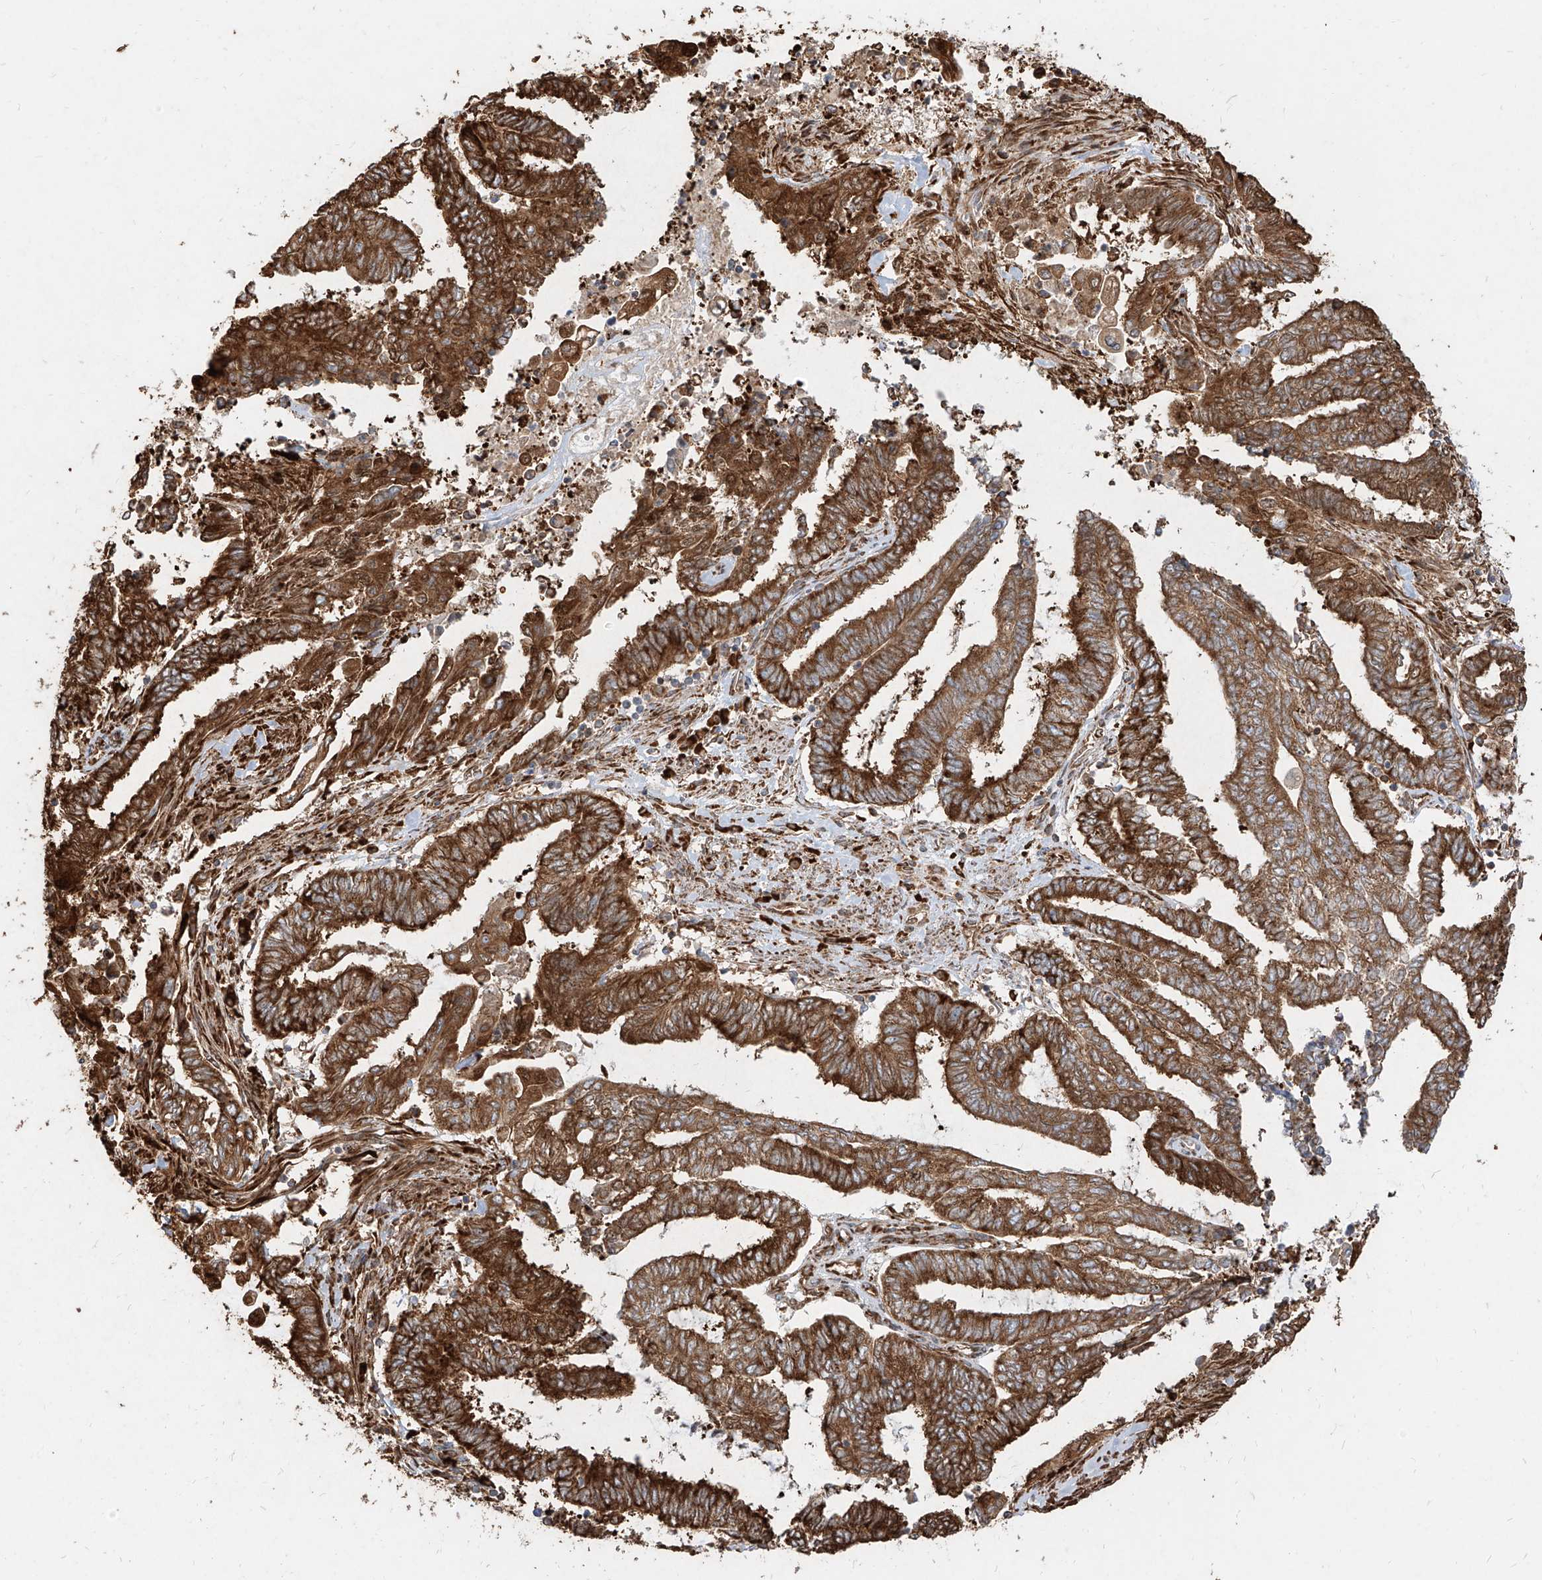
{"staining": {"intensity": "strong", "quantity": ">75%", "location": "cytoplasmic/membranous"}, "tissue": "endometrial cancer", "cell_type": "Tumor cells", "image_type": "cancer", "snomed": [{"axis": "morphology", "description": "Adenocarcinoma, NOS"}, {"axis": "topography", "description": "Uterus"}, {"axis": "topography", "description": "Endometrium"}], "caption": "IHC (DAB) staining of adenocarcinoma (endometrial) shows strong cytoplasmic/membranous protein expression in approximately >75% of tumor cells. The staining is performed using DAB (3,3'-diaminobenzidine) brown chromogen to label protein expression. The nuclei are counter-stained blue using hematoxylin.", "gene": "RPS25", "patient": {"sex": "female", "age": 70}}